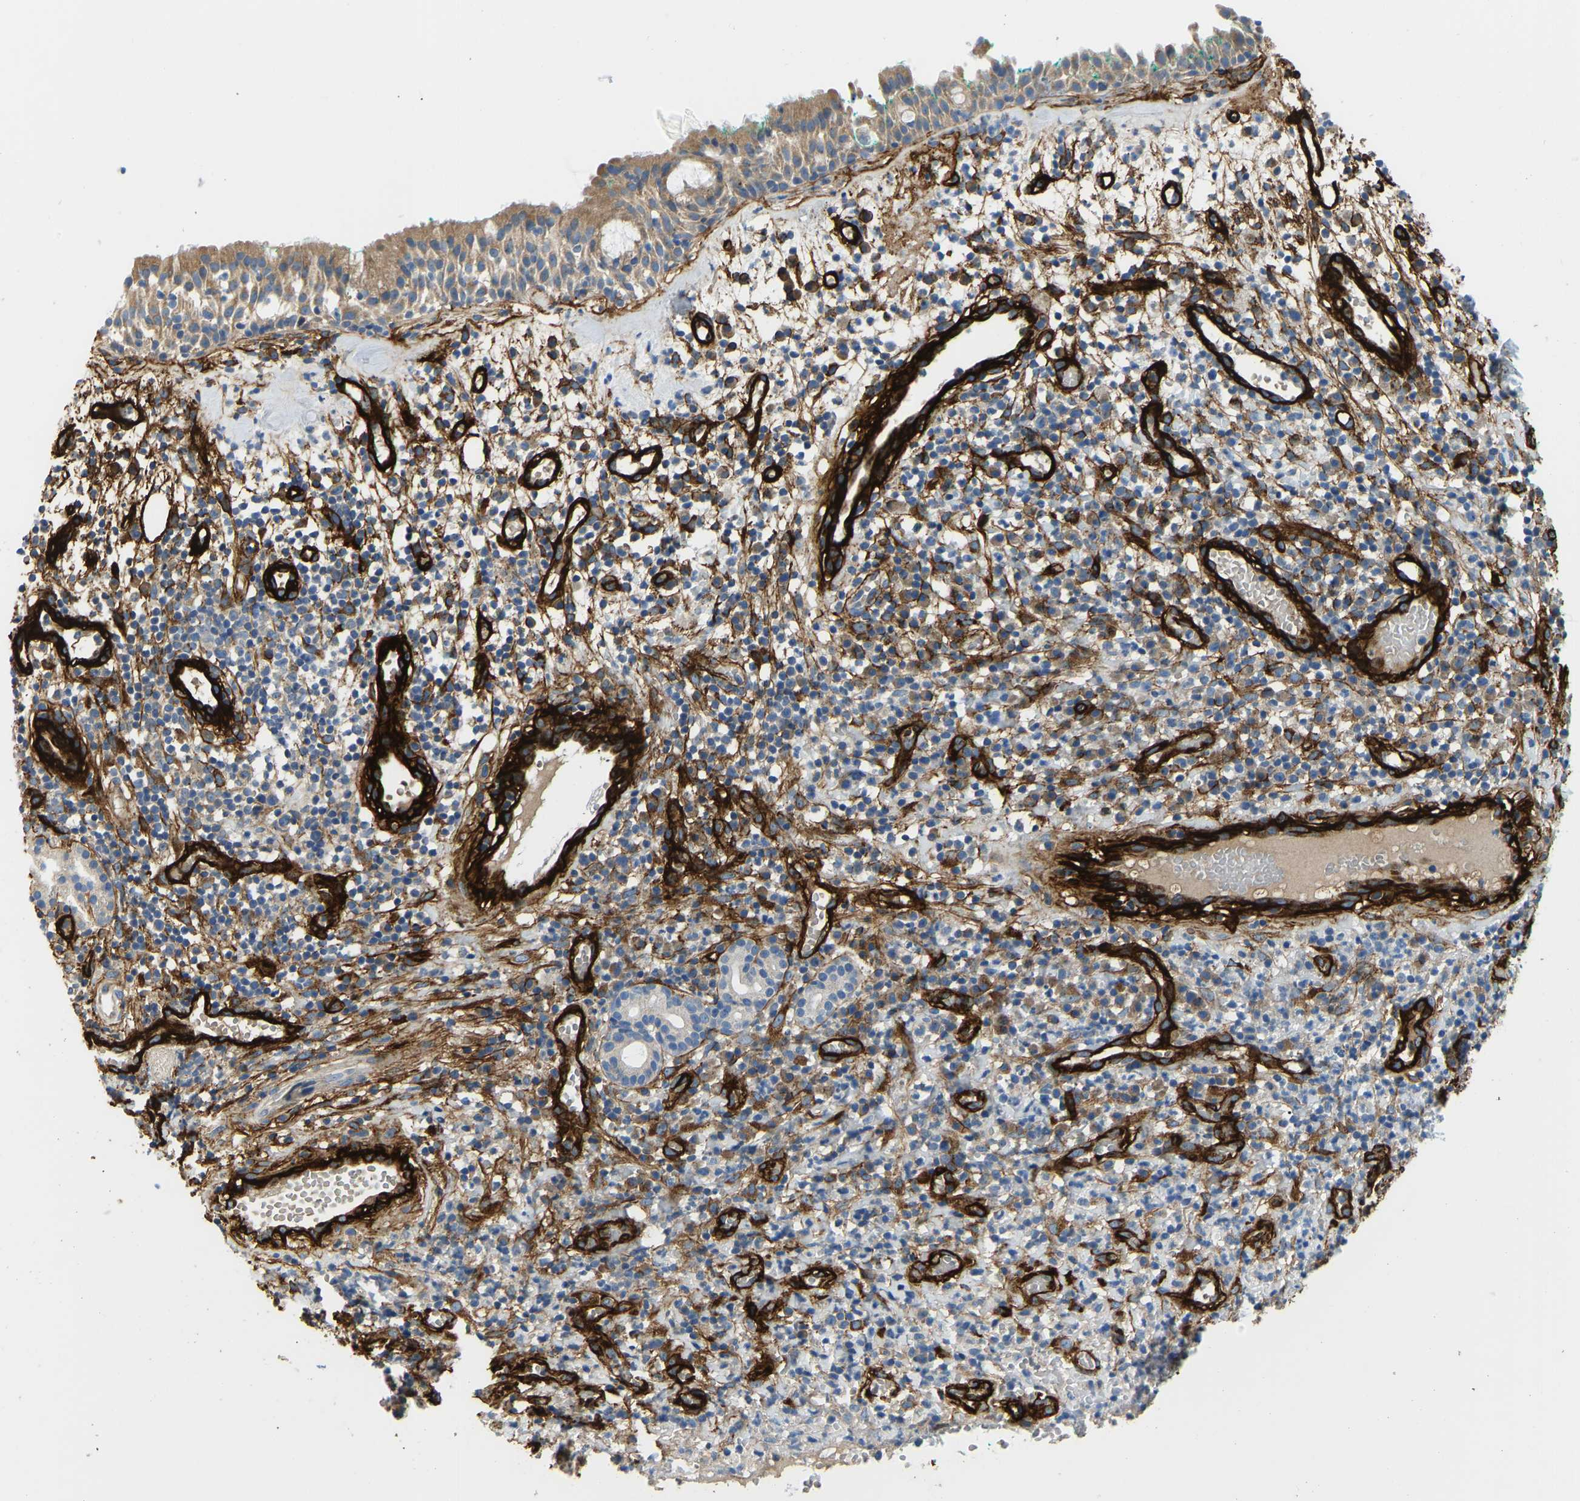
{"staining": {"intensity": "moderate", "quantity": "25%-75%", "location": "cytoplasmic/membranous"}, "tissue": "nasopharynx", "cell_type": "Respiratory epithelial cells", "image_type": "normal", "snomed": [{"axis": "morphology", "description": "Normal tissue, NOS"}, {"axis": "morphology", "description": "Basal cell carcinoma"}, {"axis": "topography", "description": "Cartilage tissue"}, {"axis": "topography", "description": "Nasopharynx"}, {"axis": "topography", "description": "Oral tissue"}], "caption": "Moderate cytoplasmic/membranous expression is present in about 25%-75% of respiratory epithelial cells in unremarkable nasopharynx.", "gene": "COL15A1", "patient": {"sex": "female", "age": 77}}